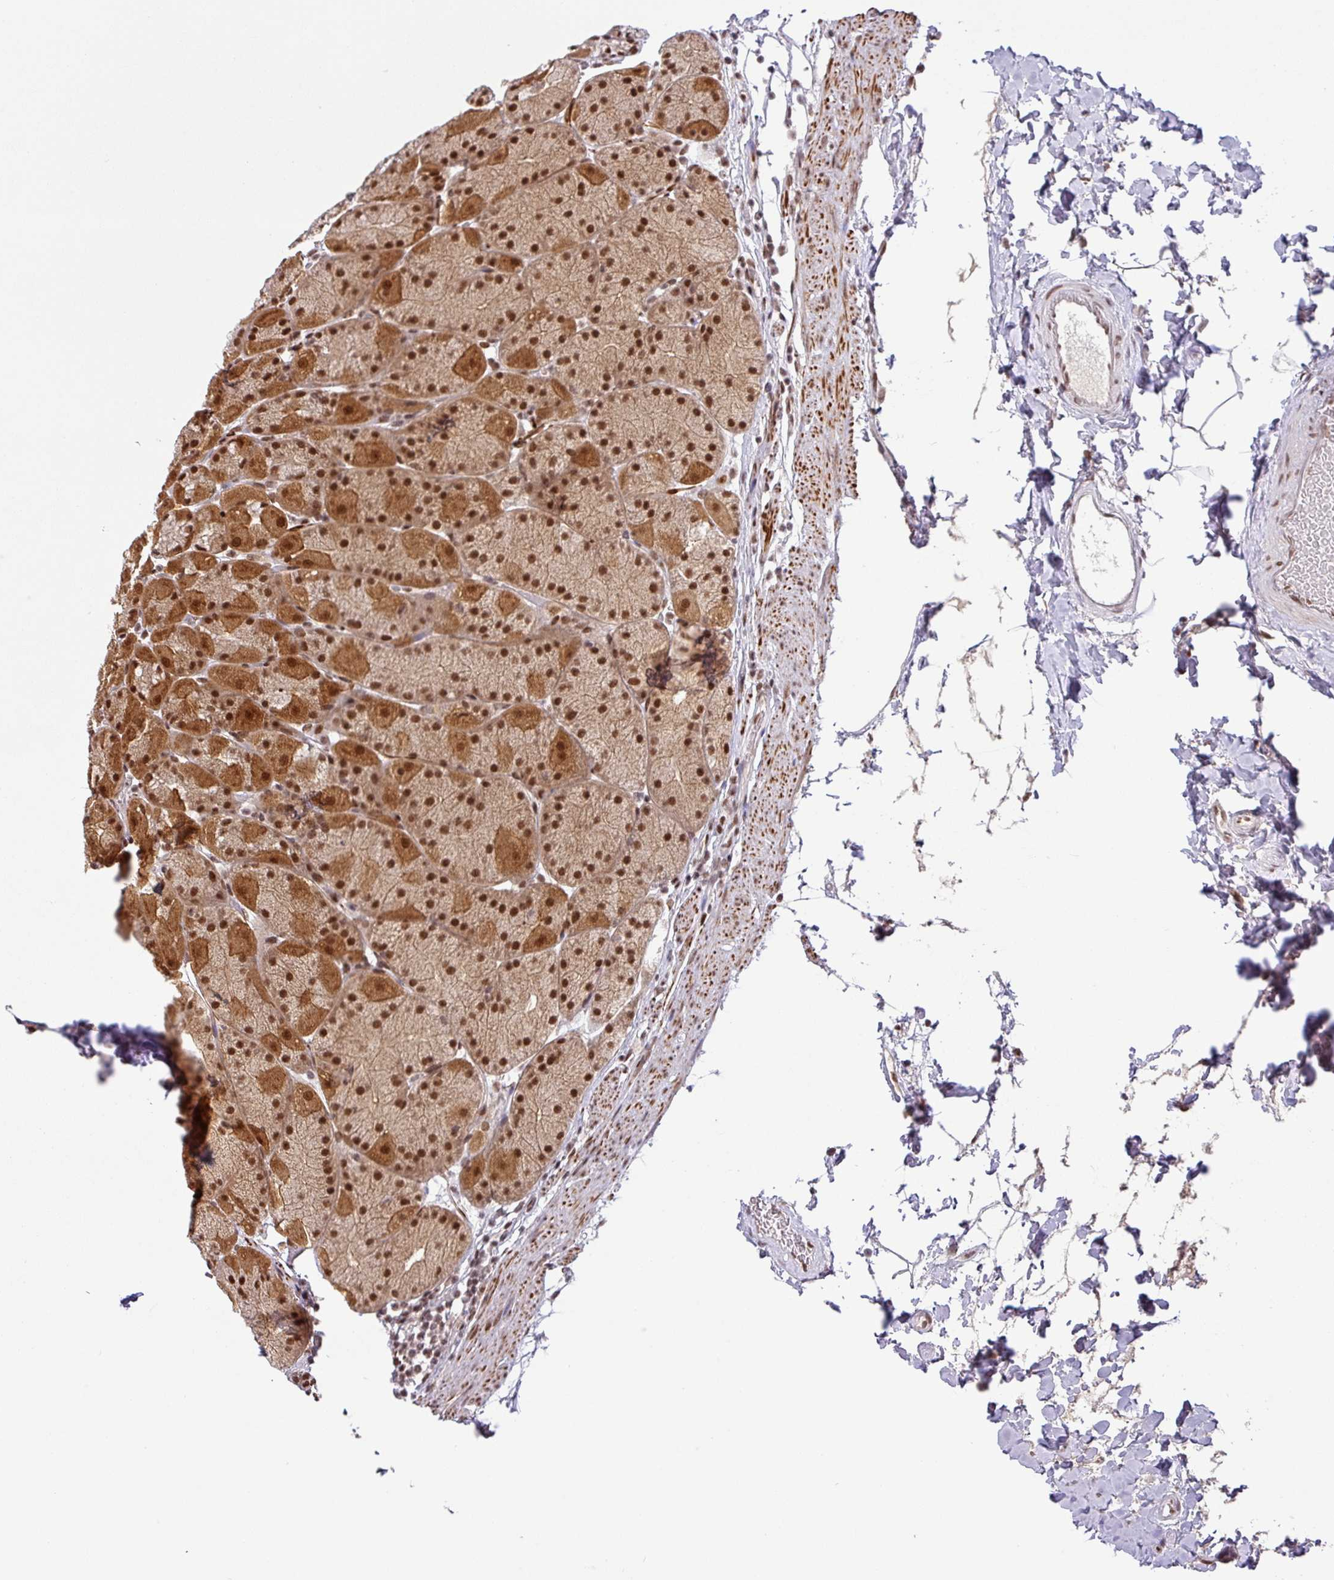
{"staining": {"intensity": "strong", "quantity": ">75%", "location": "cytoplasmic/membranous,nuclear"}, "tissue": "stomach", "cell_type": "Glandular cells", "image_type": "normal", "snomed": [{"axis": "morphology", "description": "Normal tissue, NOS"}, {"axis": "topography", "description": "Stomach, upper"}, {"axis": "topography", "description": "Stomach, lower"}], "caption": "Immunohistochemistry (IHC) (DAB (3,3'-diaminobenzidine)) staining of benign human stomach demonstrates strong cytoplasmic/membranous,nuclear protein positivity in about >75% of glandular cells. (Brightfield microscopy of DAB IHC at high magnification).", "gene": "SRSF2", "patient": {"sex": "male", "age": 67}}